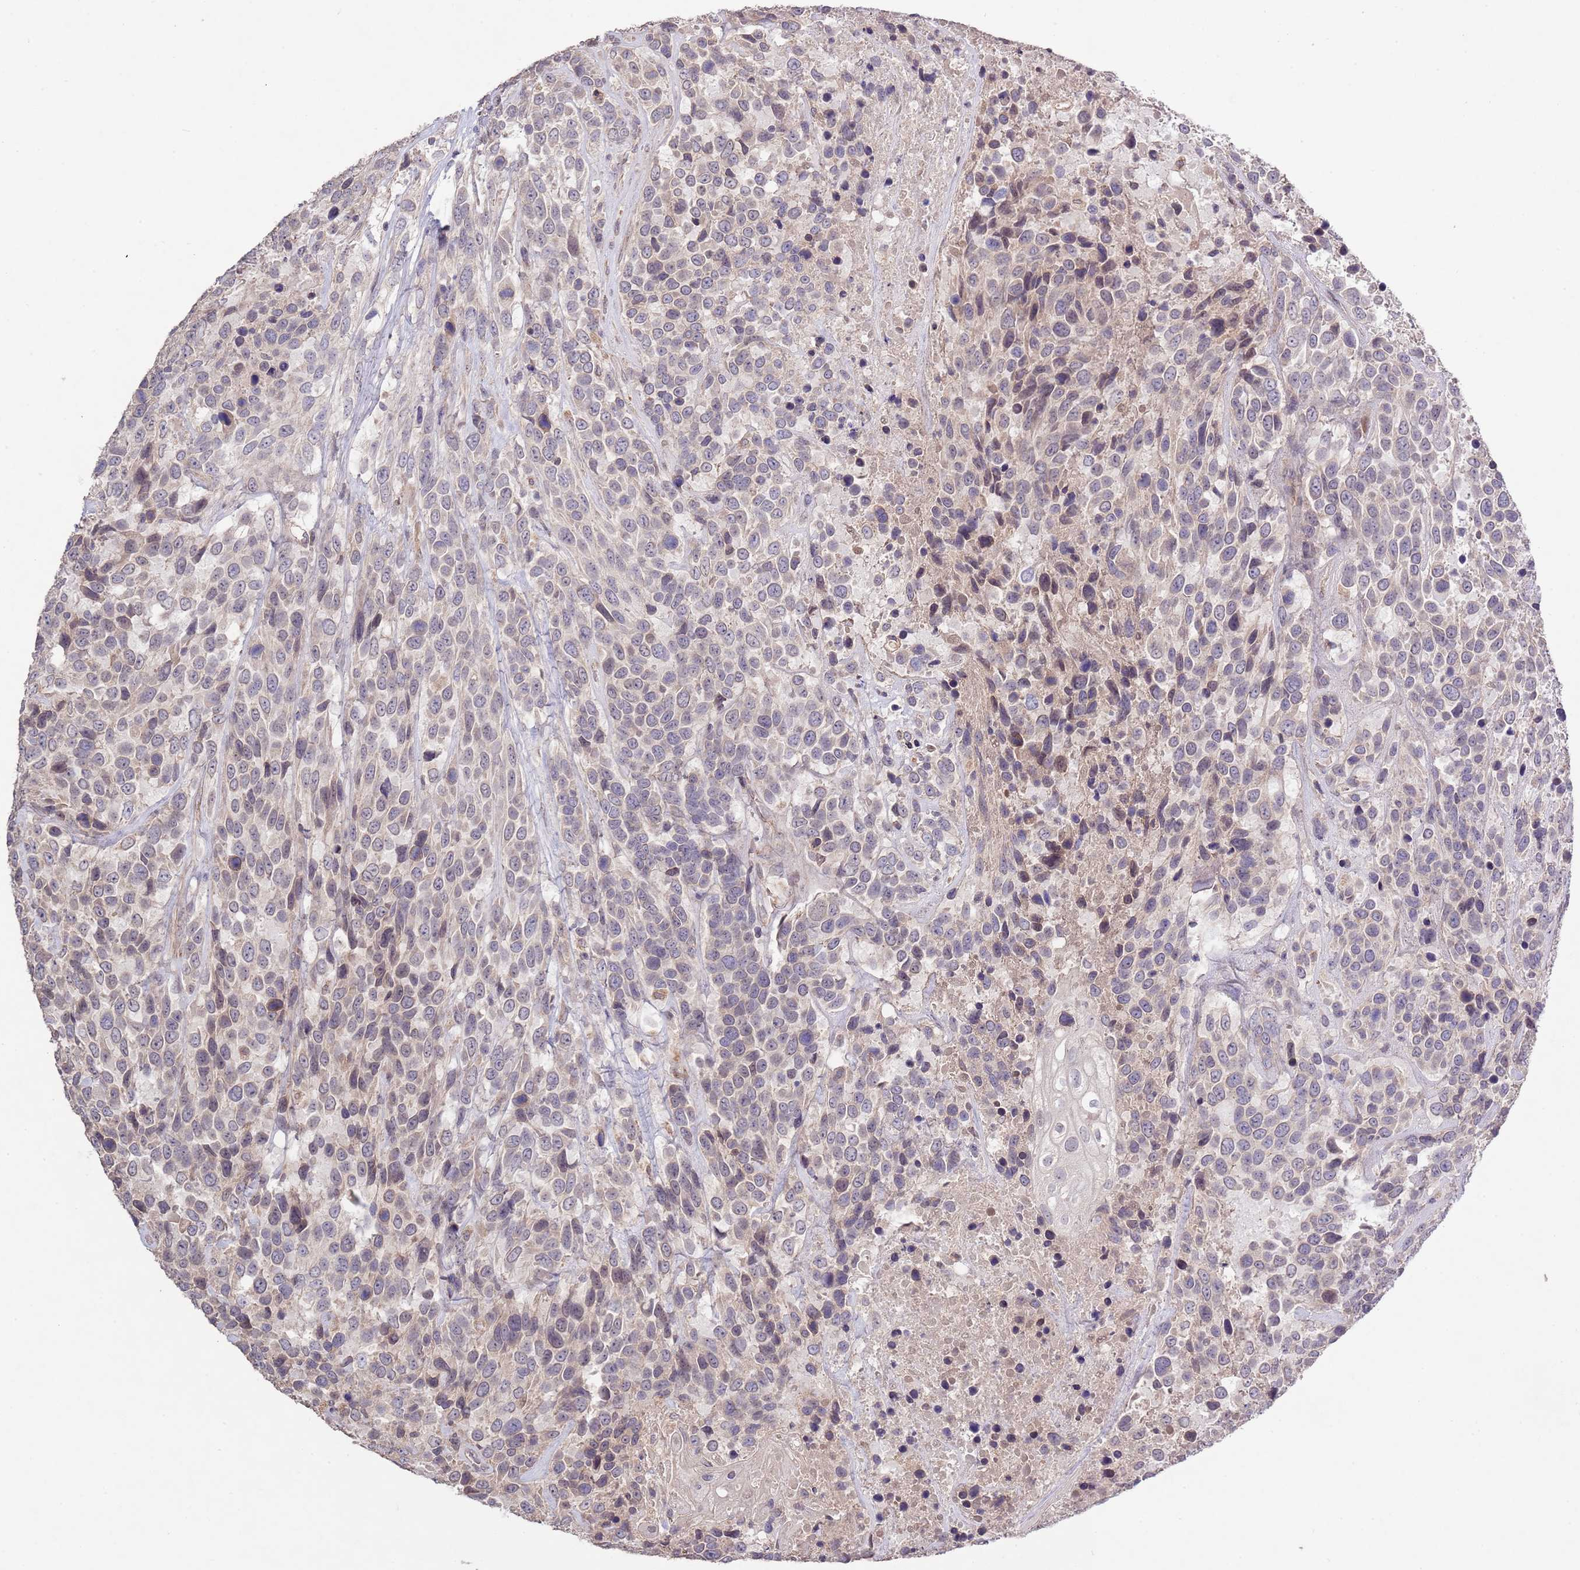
{"staining": {"intensity": "negative", "quantity": "none", "location": "none"}, "tissue": "urothelial cancer", "cell_type": "Tumor cells", "image_type": "cancer", "snomed": [{"axis": "morphology", "description": "Urothelial carcinoma, High grade"}, {"axis": "topography", "description": "Urinary bladder"}], "caption": "Micrograph shows no significant protein expression in tumor cells of urothelial cancer. (DAB IHC, high magnification).", "gene": "IVD", "patient": {"sex": "female", "age": 70}}